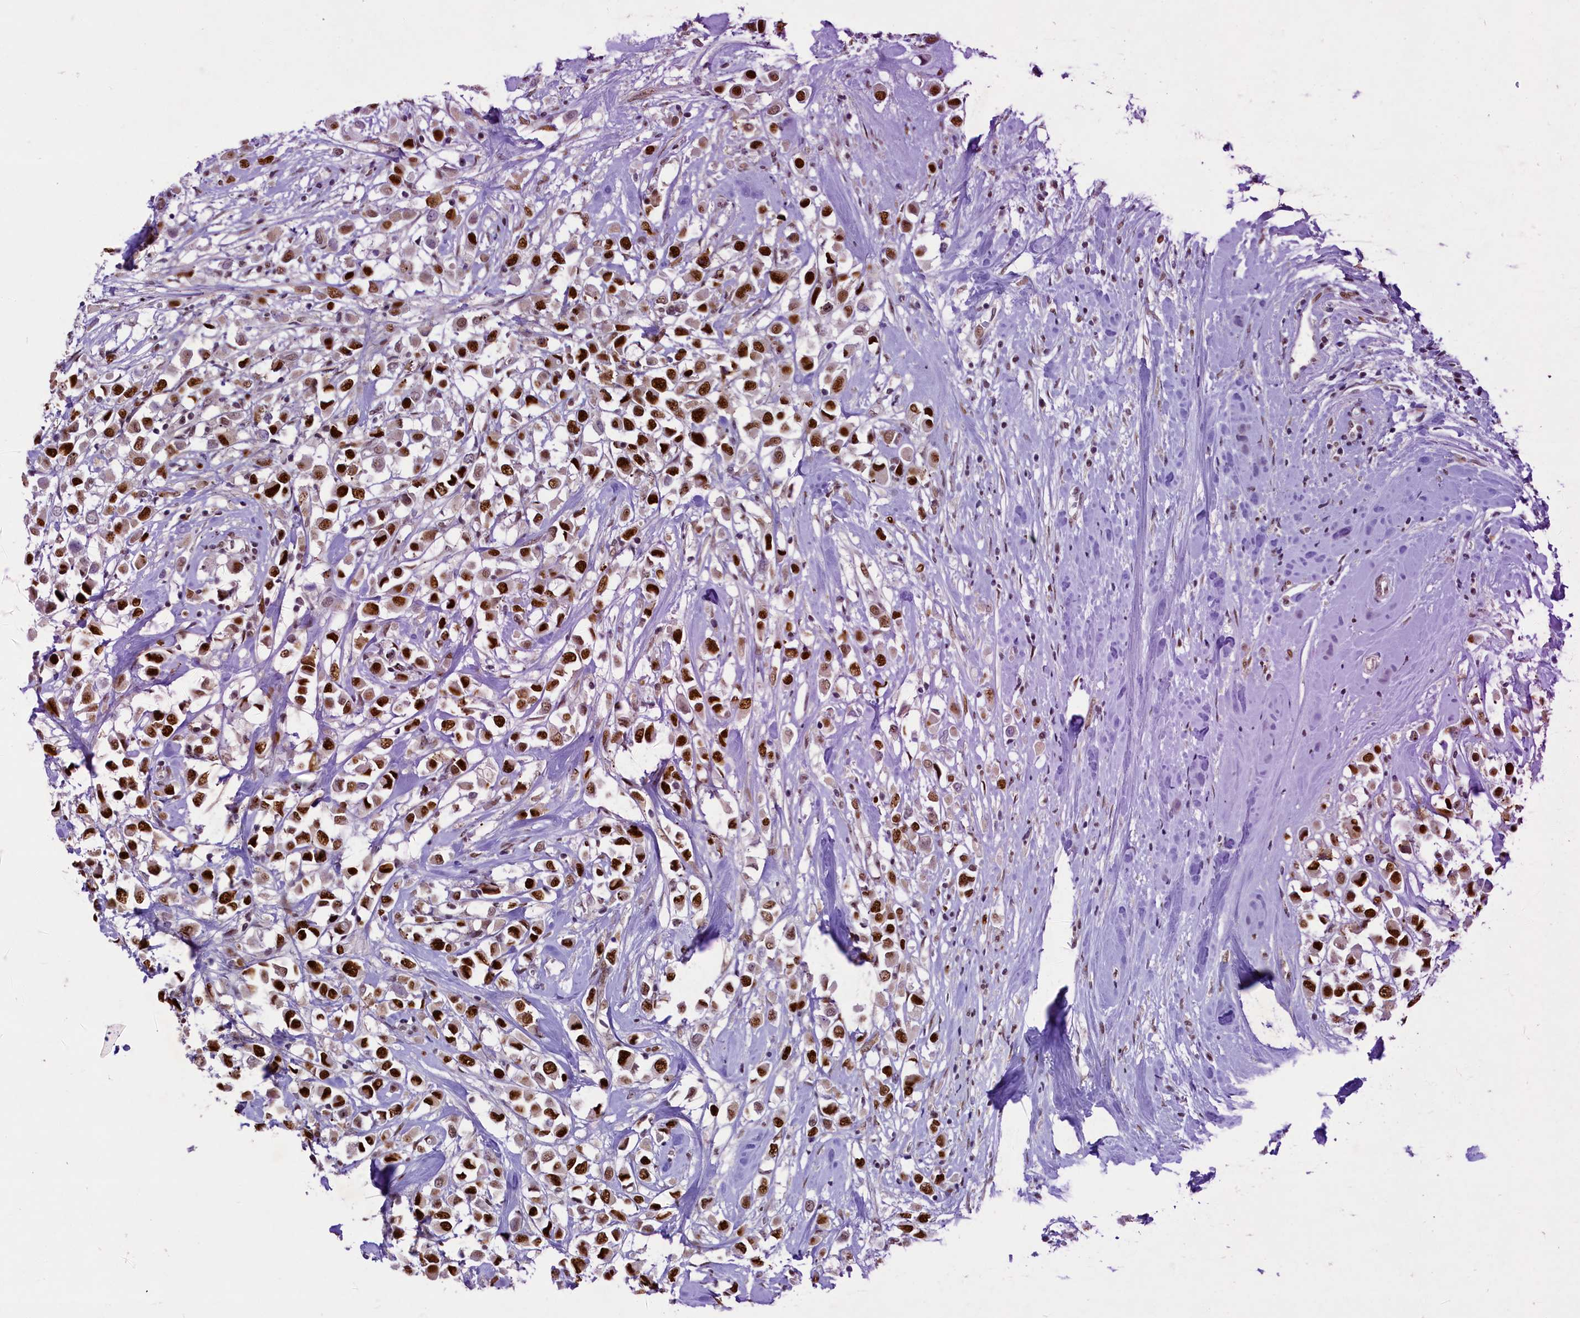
{"staining": {"intensity": "strong", "quantity": "25%-75%", "location": "nuclear"}, "tissue": "breast cancer", "cell_type": "Tumor cells", "image_type": "cancer", "snomed": [{"axis": "morphology", "description": "Duct carcinoma"}, {"axis": "topography", "description": "Breast"}], "caption": "Immunohistochemistry of breast invasive ductal carcinoma shows high levels of strong nuclear expression in about 25%-75% of tumor cells.", "gene": "ANKS3", "patient": {"sex": "female", "age": 87}}